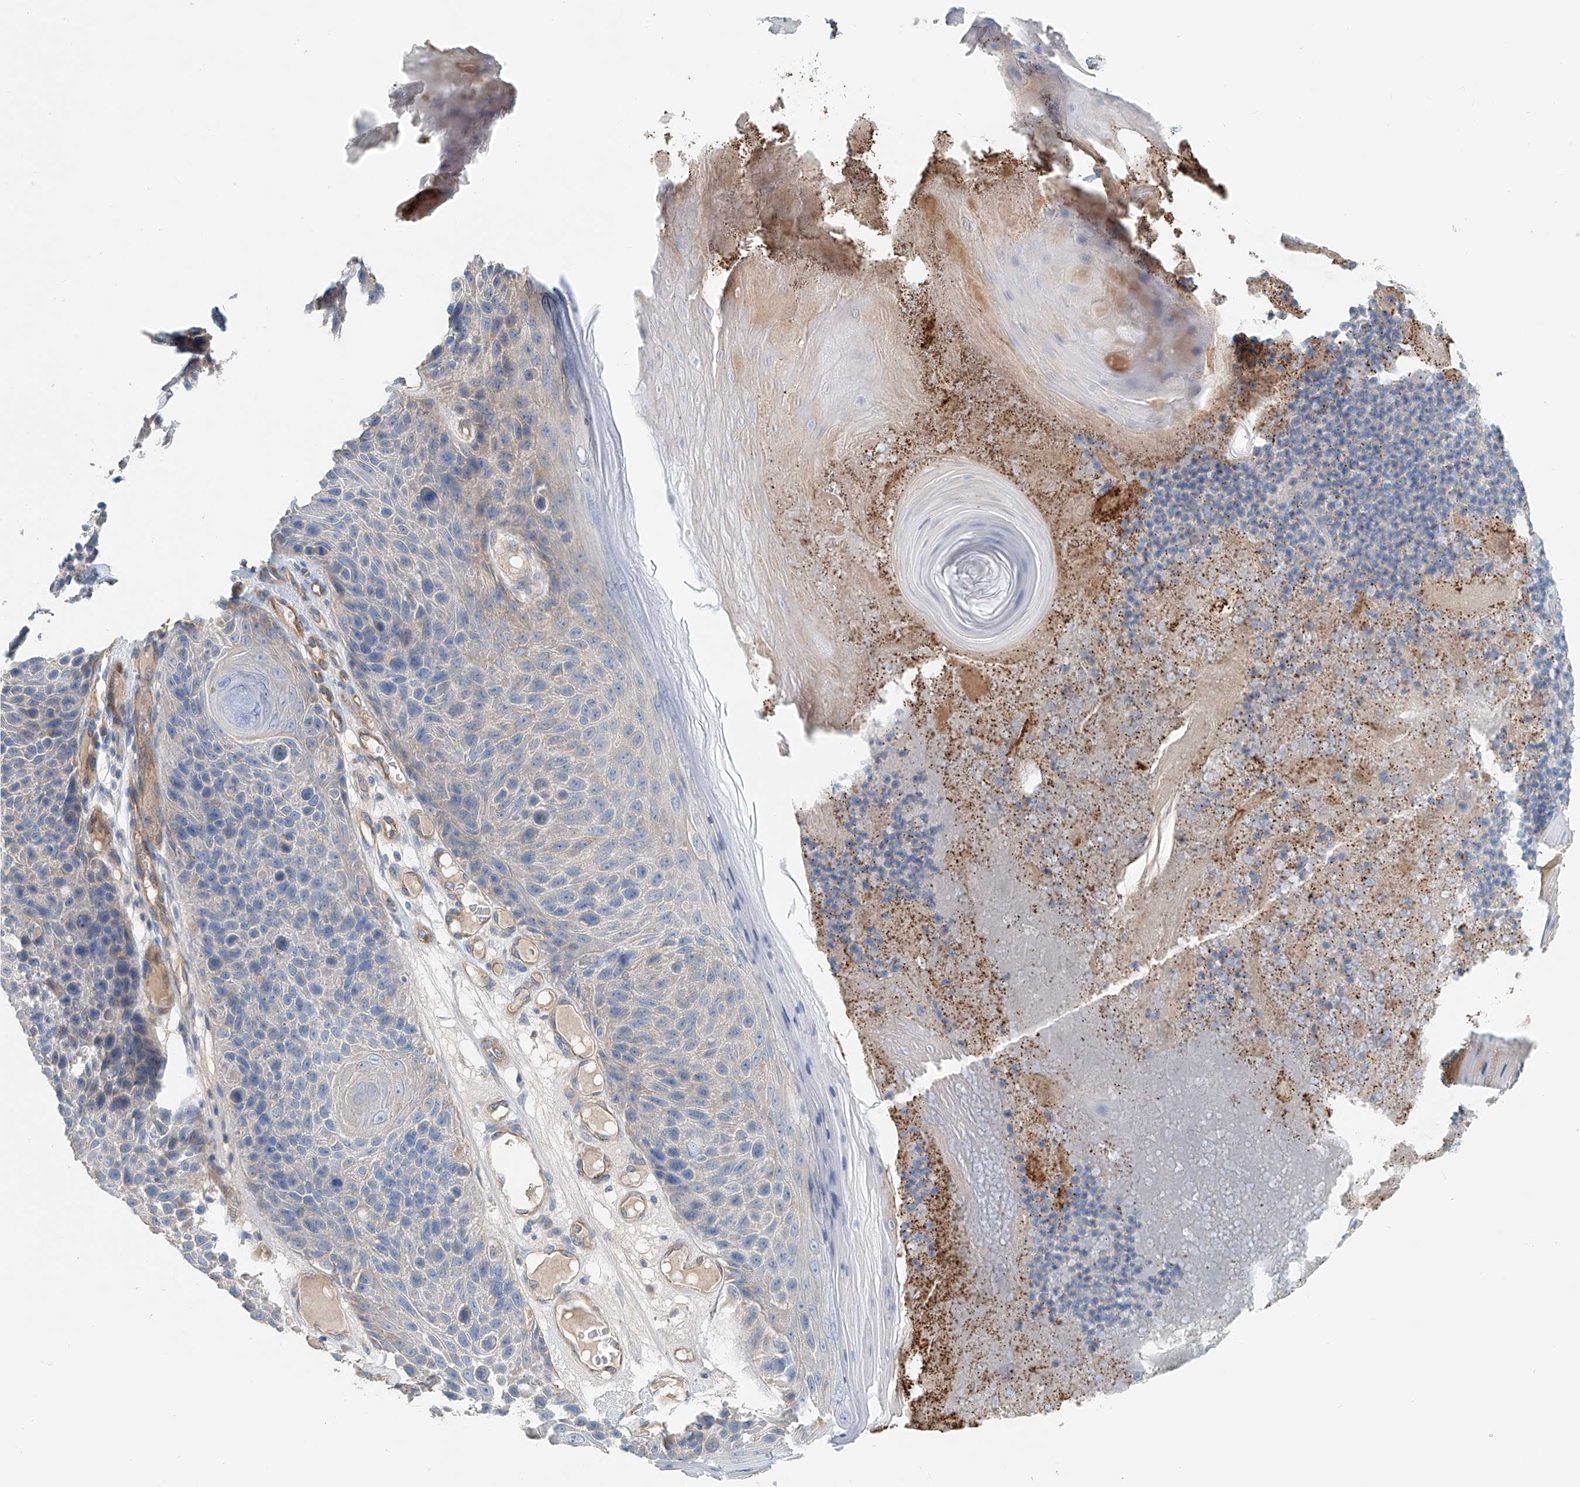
{"staining": {"intensity": "weak", "quantity": "<25%", "location": "cytoplasmic/membranous"}, "tissue": "skin cancer", "cell_type": "Tumor cells", "image_type": "cancer", "snomed": [{"axis": "morphology", "description": "Squamous cell carcinoma, NOS"}, {"axis": "topography", "description": "Skin"}], "caption": "The micrograph exhibits no staining of tumor cells in skin cancer.", "gene": "FRYL", "patient": {"sex": "female", "age": 88}}